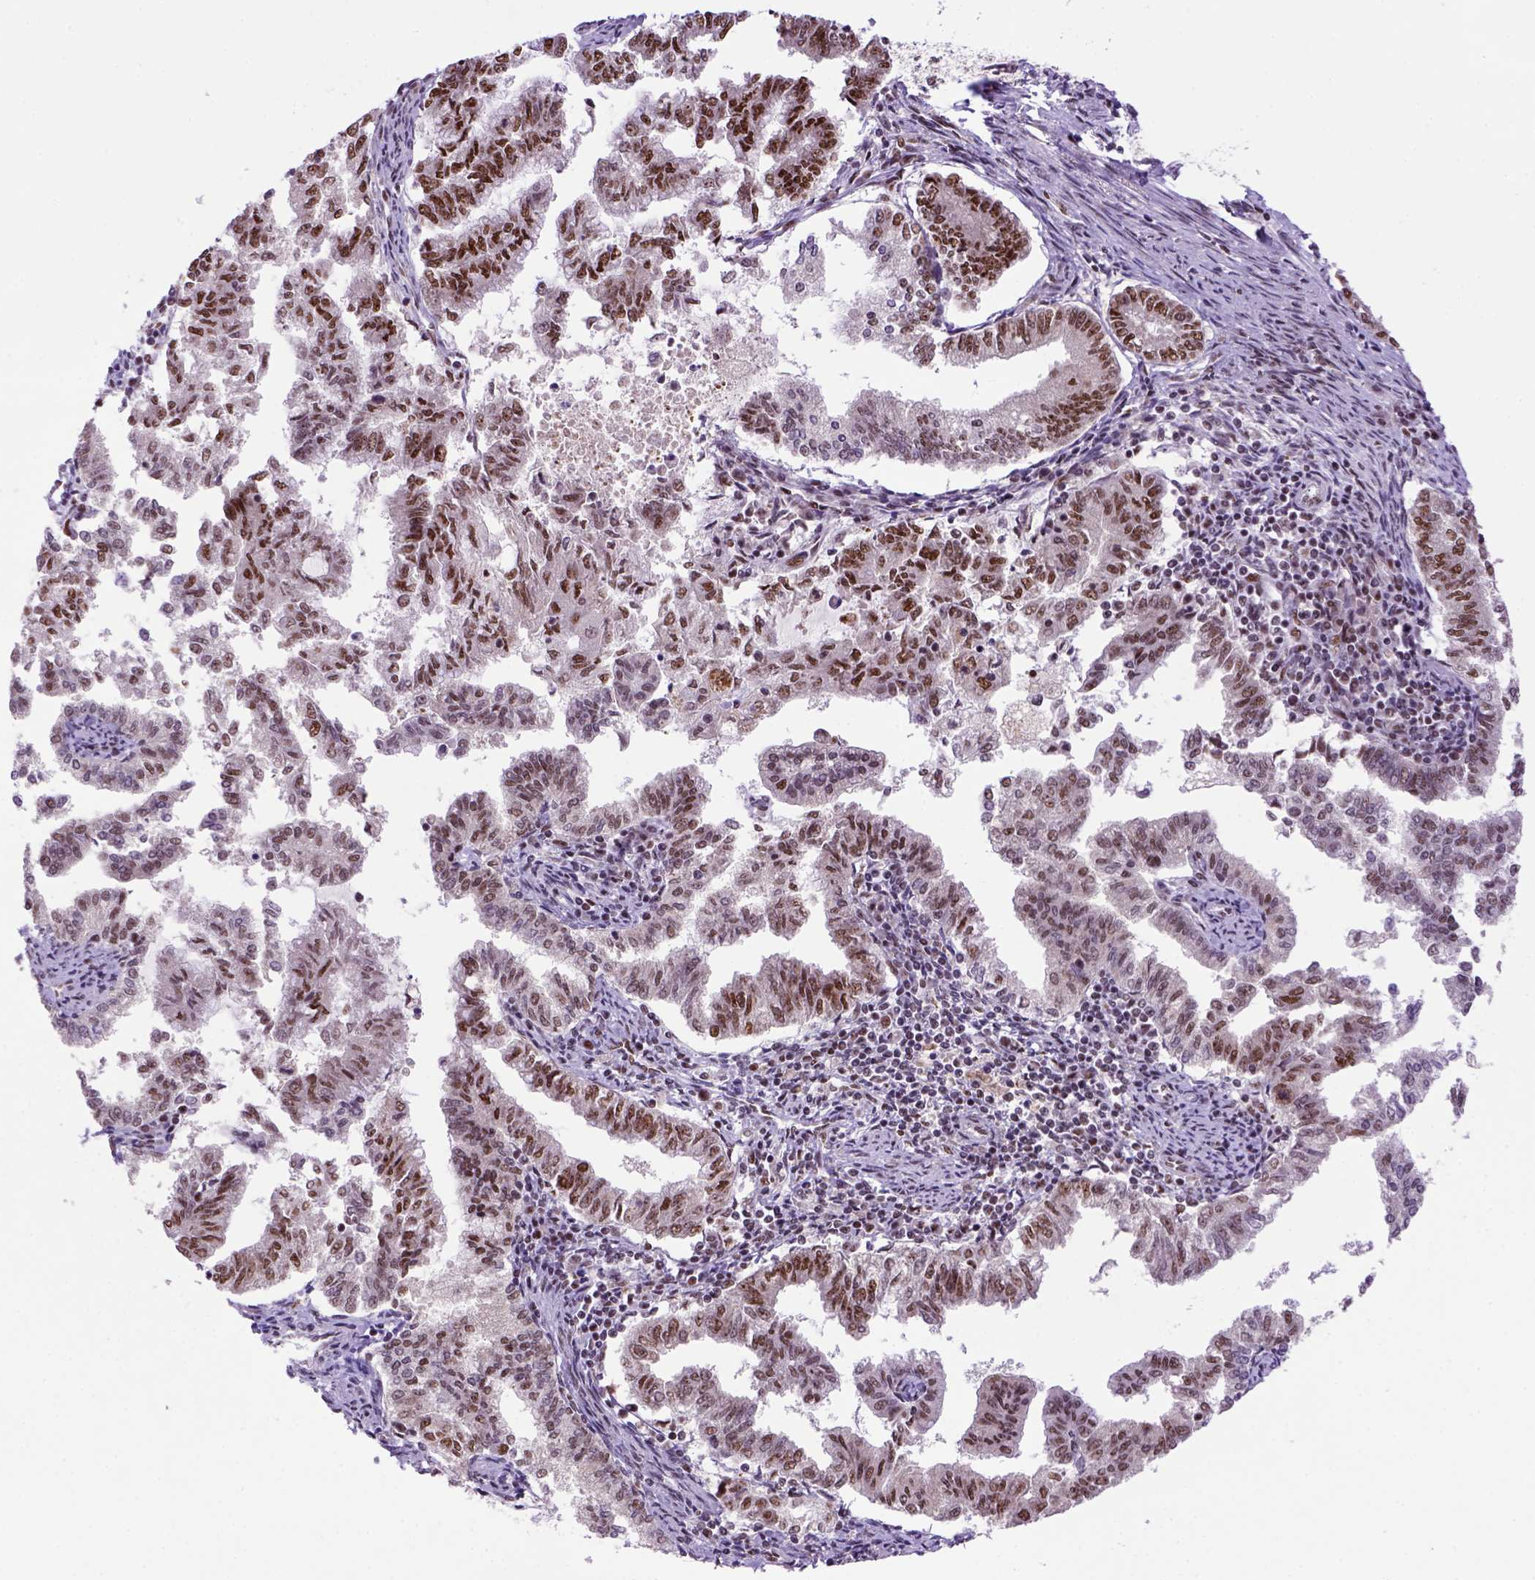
{"staining": {"intensity": "moderate", "quantity": ">75%", "location": "cytoplasmic/membranous"}, "tissue": "endometrial cancer", "cell_type": "Tumor cells", "image_type": "cancer", "snomed": [{"axis": "morphology", "description": "Adenocarcinoma, NOS"}, {"axis": "topography", "description": "Endometrium"}], "caption": "Brown immunohistochemical staining in human endometrial cancer displays moderate cytoplasmic/membranous expression in approximately >75% of tumor cells.", "gene": "NSMCE2", "patient": {"sex": "female", "age": 79}}